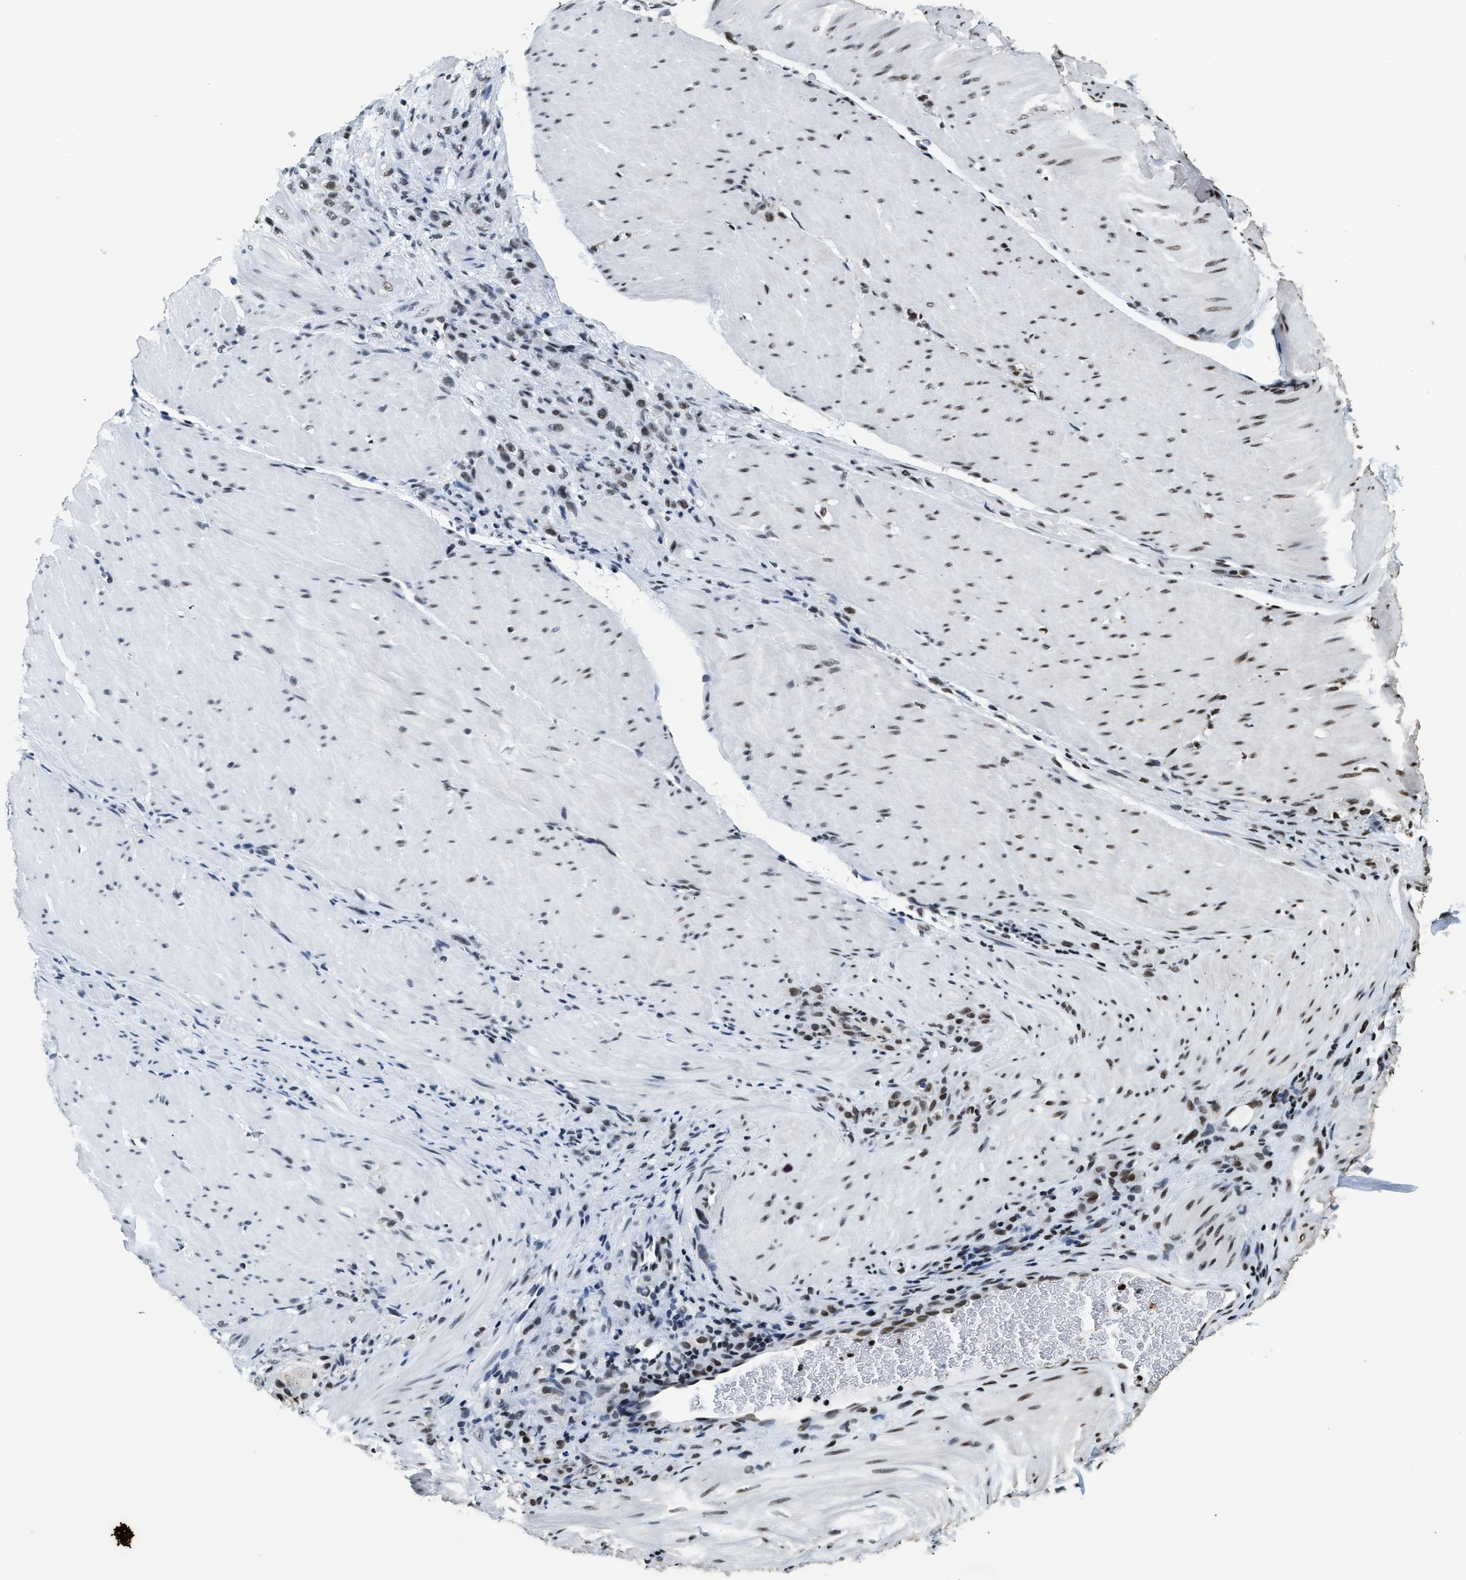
{"staining": {"intensity": "moderate", "quantity": ">75%", "location": "nuclear"}, "tissue": "stomach cancer", "cell_type": "Tumor cells", "image_type": "cancer", "snomed": [{"axis": "morphology", "description": "Normal tissue, NOS"}, {"axis": "morphology", "description": "Adenocarcinoma, NOS"}, {"axis": "topography", "description": "Stomach"}], "caption": "DAB (3,3'-diaminobenzidine) immunohistochemical staining of human adenocarcinoma (stomach) demonstrates moderate nuclear protein expression in approximately >75% of tumor cells.", "gene": "RAD21", "patient": {"sex": "male", "age": 82}}